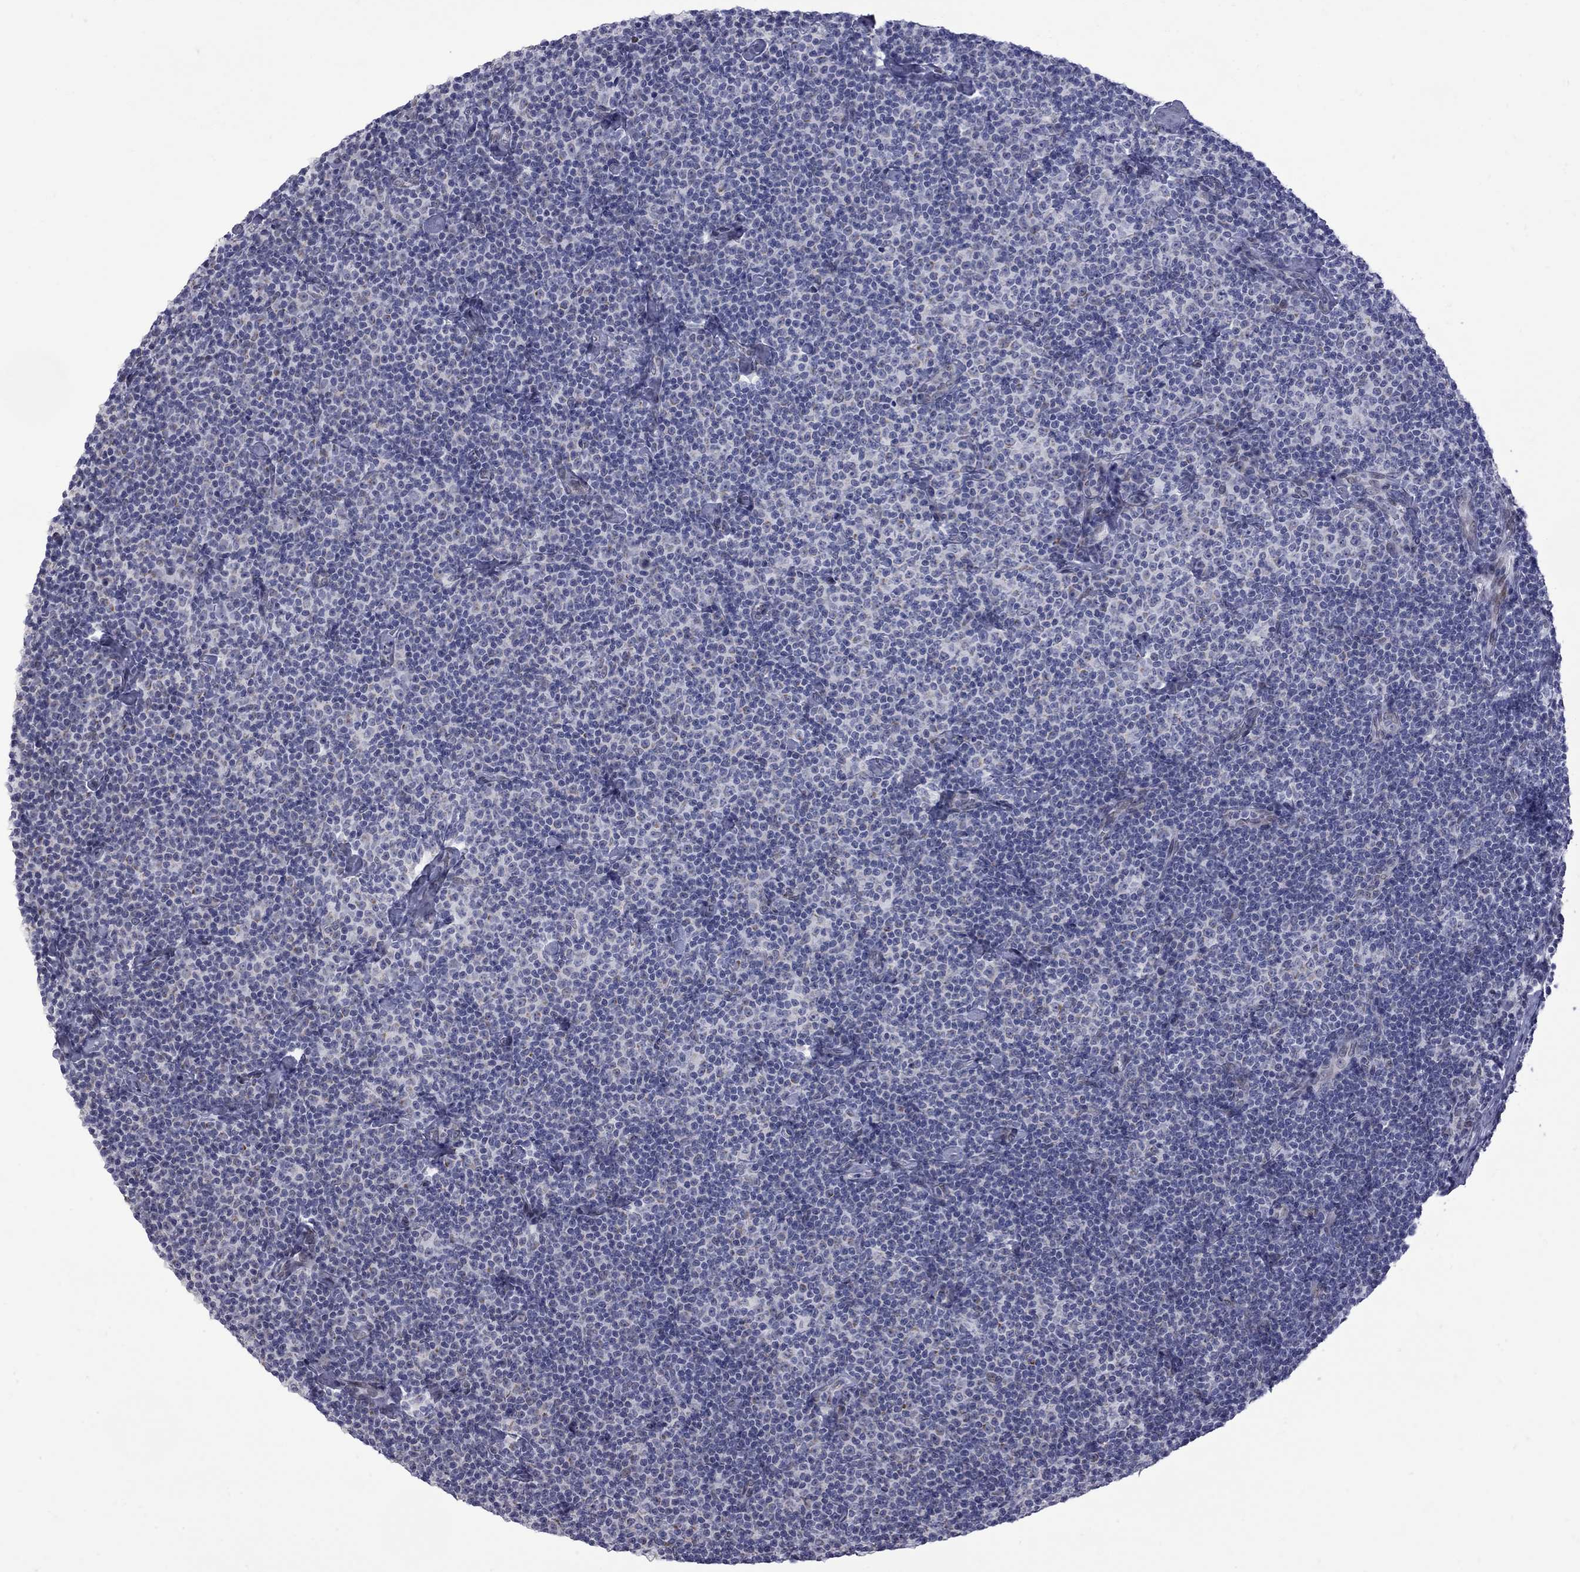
{"staining": {"intensity": "negative", "quantity": "none", "location": "none"}, "tissue": "lymphoma", "cell_type": "Tumor cells", "image_type": "cancer", "snomed": [{"axis": "morphology", "description": "Malignant lymphoma, non-Hodgkin's type, Low grade"}, {"axis": "topography", "description": "Lymph node"}], "caption": "Tumor cells show no significant protein expression in lymphoma.", "gene": "CLTCL1", "patient": {"sex": "male", "age": 81}}